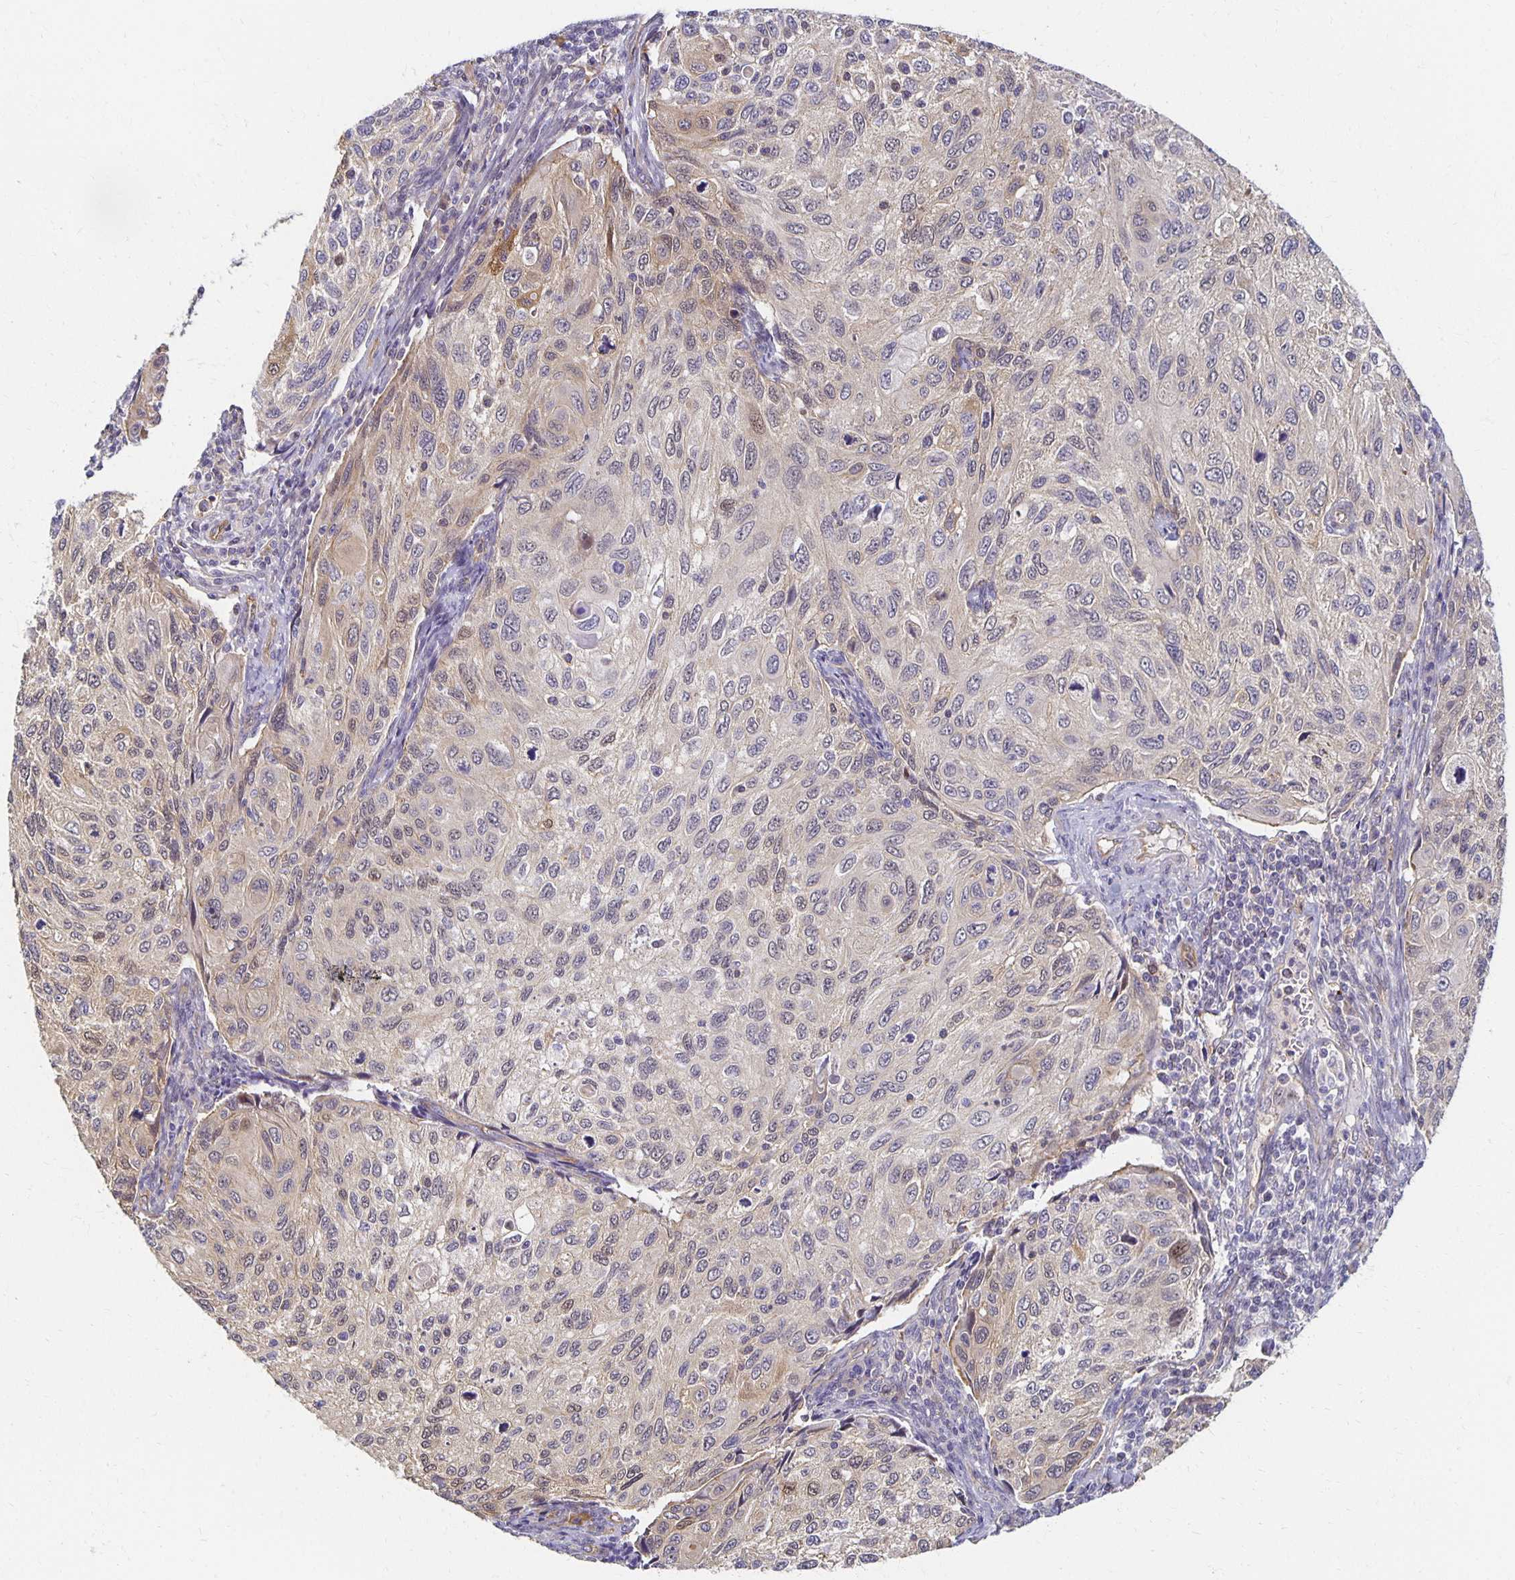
{"staining": {"intensity": "weak", "quantity": "<25%", "location": "cytoplasmic/membranous"}, "tissue": "cervical cancer", "cell_type": "Tumor cells", "image_type": "cancer", "snomed": [{"axis": "morphology", "description": "Squamous cell carcinoma, NOS"}, {"axis": "topography", "description": "Cervix"}], "caption": "Human cervical cancer (squamous cell carcinoma) stained for a protein using immunohistochemistry demonstrates no expression in tumor cells.", "gene": "SORL1", "patient": {"sex": "female", "age": 70}}